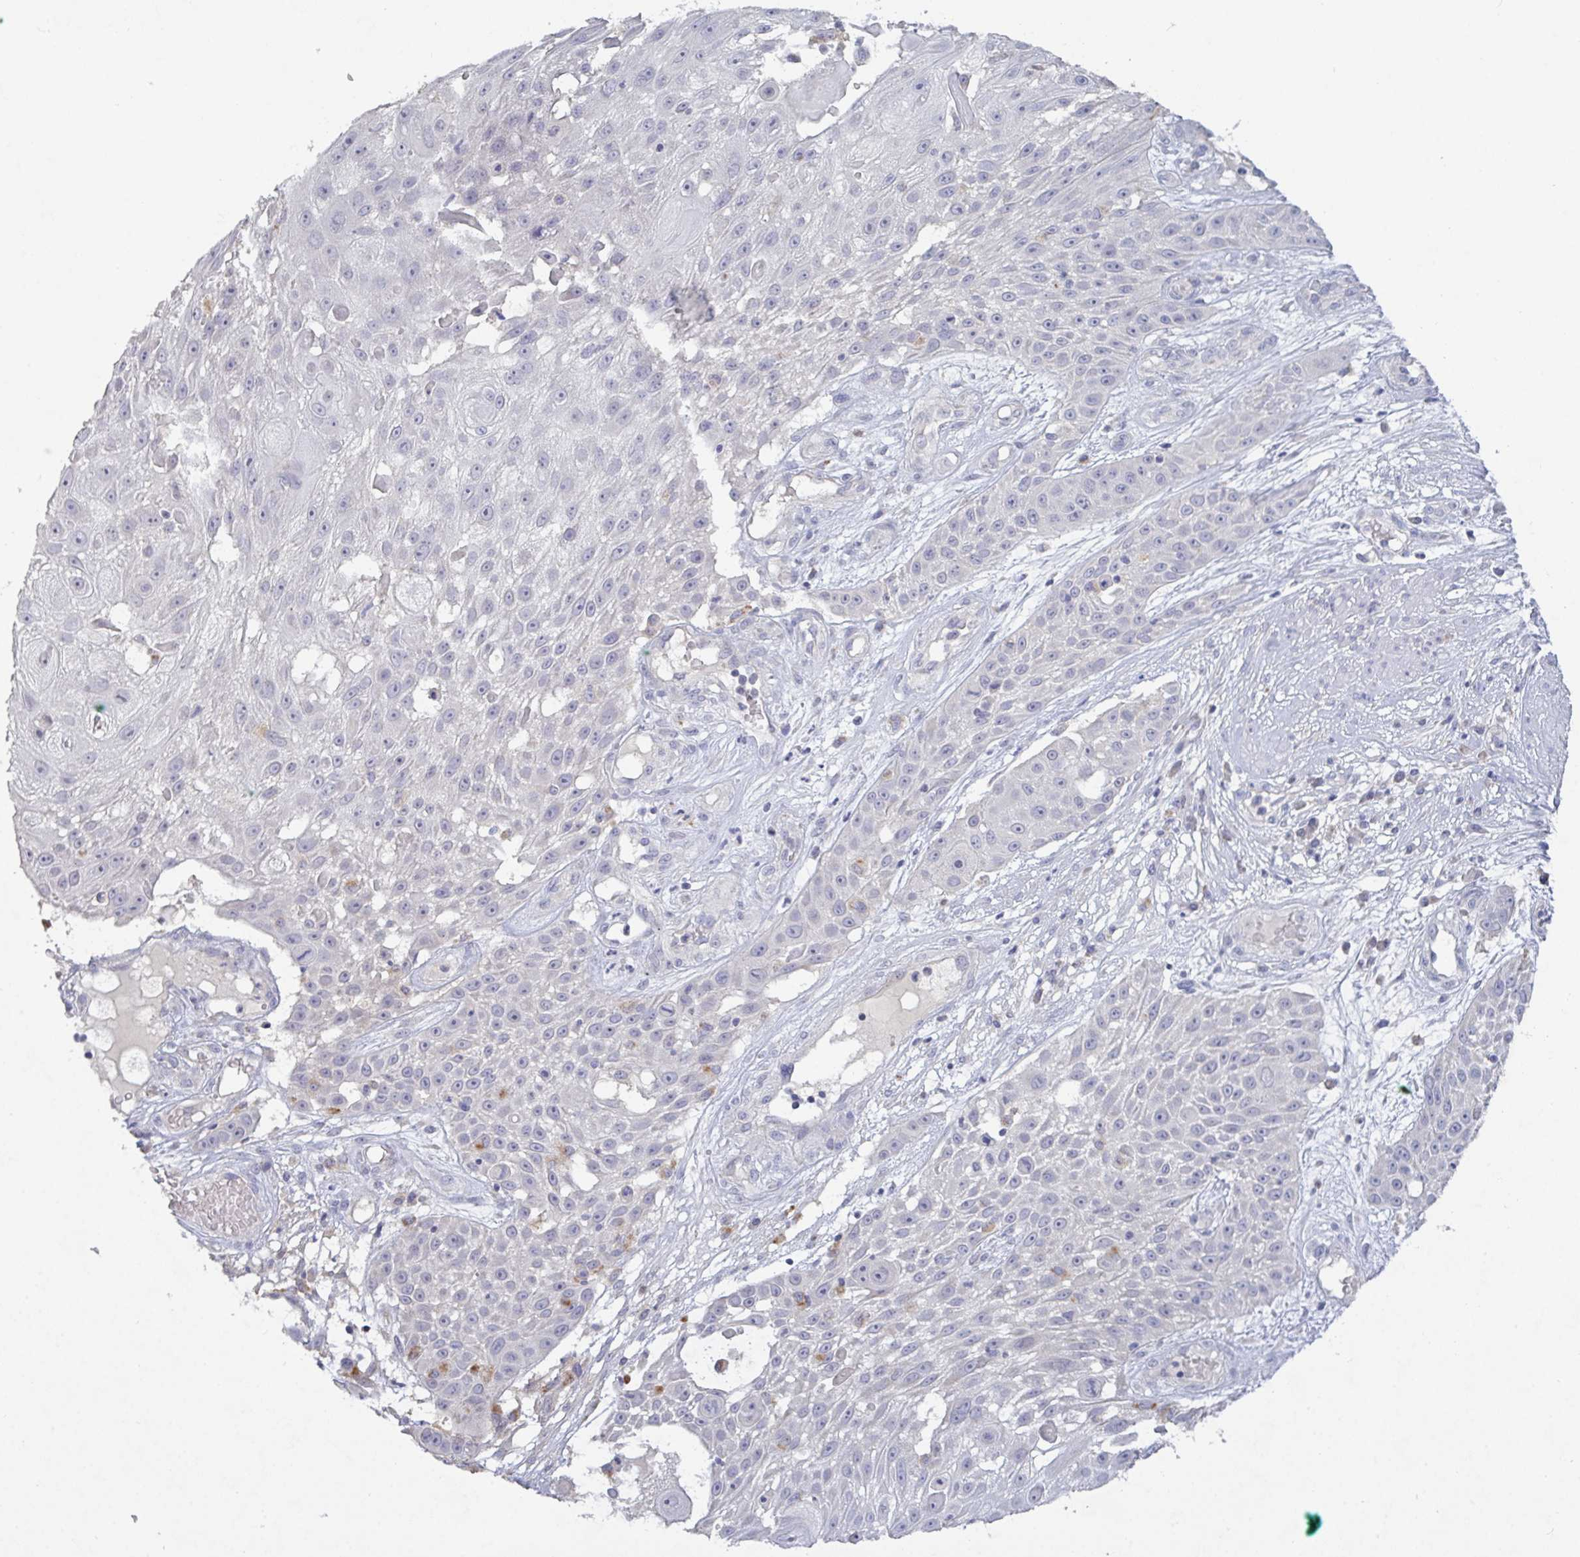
{"staining": {"intensity": "negative", "quantity": "none", "location": "none"}, "tissue": "skin cancer", "cell_type": "Tumor cells", "image_type": "cancer", "snomed": [{"axis": "morphology", "description": "Squamous cell carcinoma, NOS"}, {"axis": "topography", "description": "Skin"}], "caption": "The immunohistochemistry (IHC) micrograph has no significant positivity in tumor cells of squamous cell carcinoma (skin) tissue.", "gene": "GALNT13", "patient": {"sex": "female", "age": 86}}